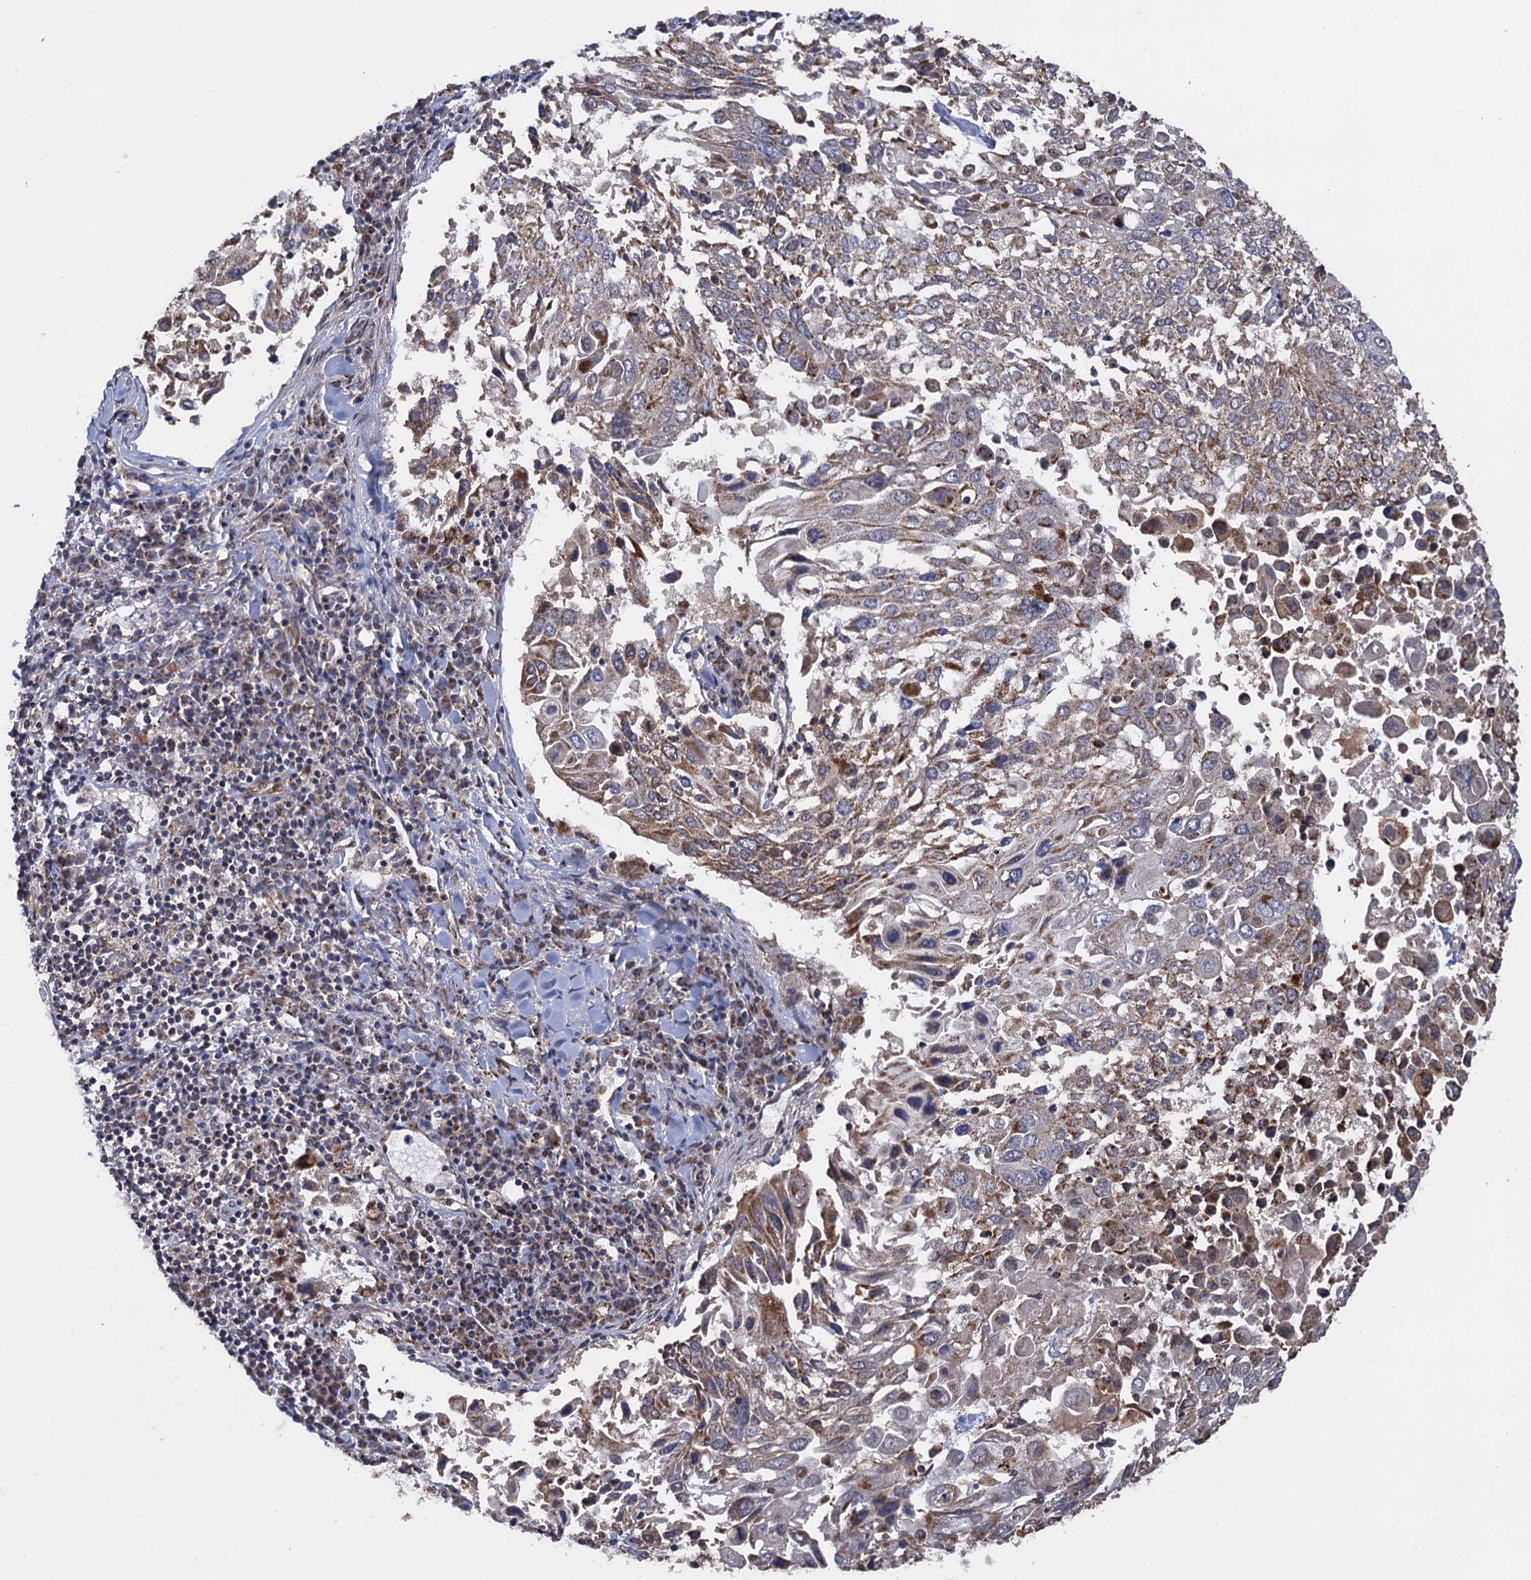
{"staining": {"intensity": "moderate", "quantity": "25%-75%", "location": "cytoplasmic/membranous"}, "tissue": "lung cancer", "cell_type": "Tumor cells", "image_type": "cancer", "snomed": [{"axis": "morphology", "description": "Squamous cell carcinoma, NOS"}, {"axis": "topography", "description": "Lung"}], "caption": "The photomicrograph exhibits immunohistochemical staining of lung squamous cell carcinoma. There is moderate cytoplasmic/membranous expression is appreciated in approximately 25%-75% of tumor cells. (Brightfield microscopy of DAB IHC at high magnification).", "gene": "HAUS1", "patient": {"sex": "male", "age": 65}}